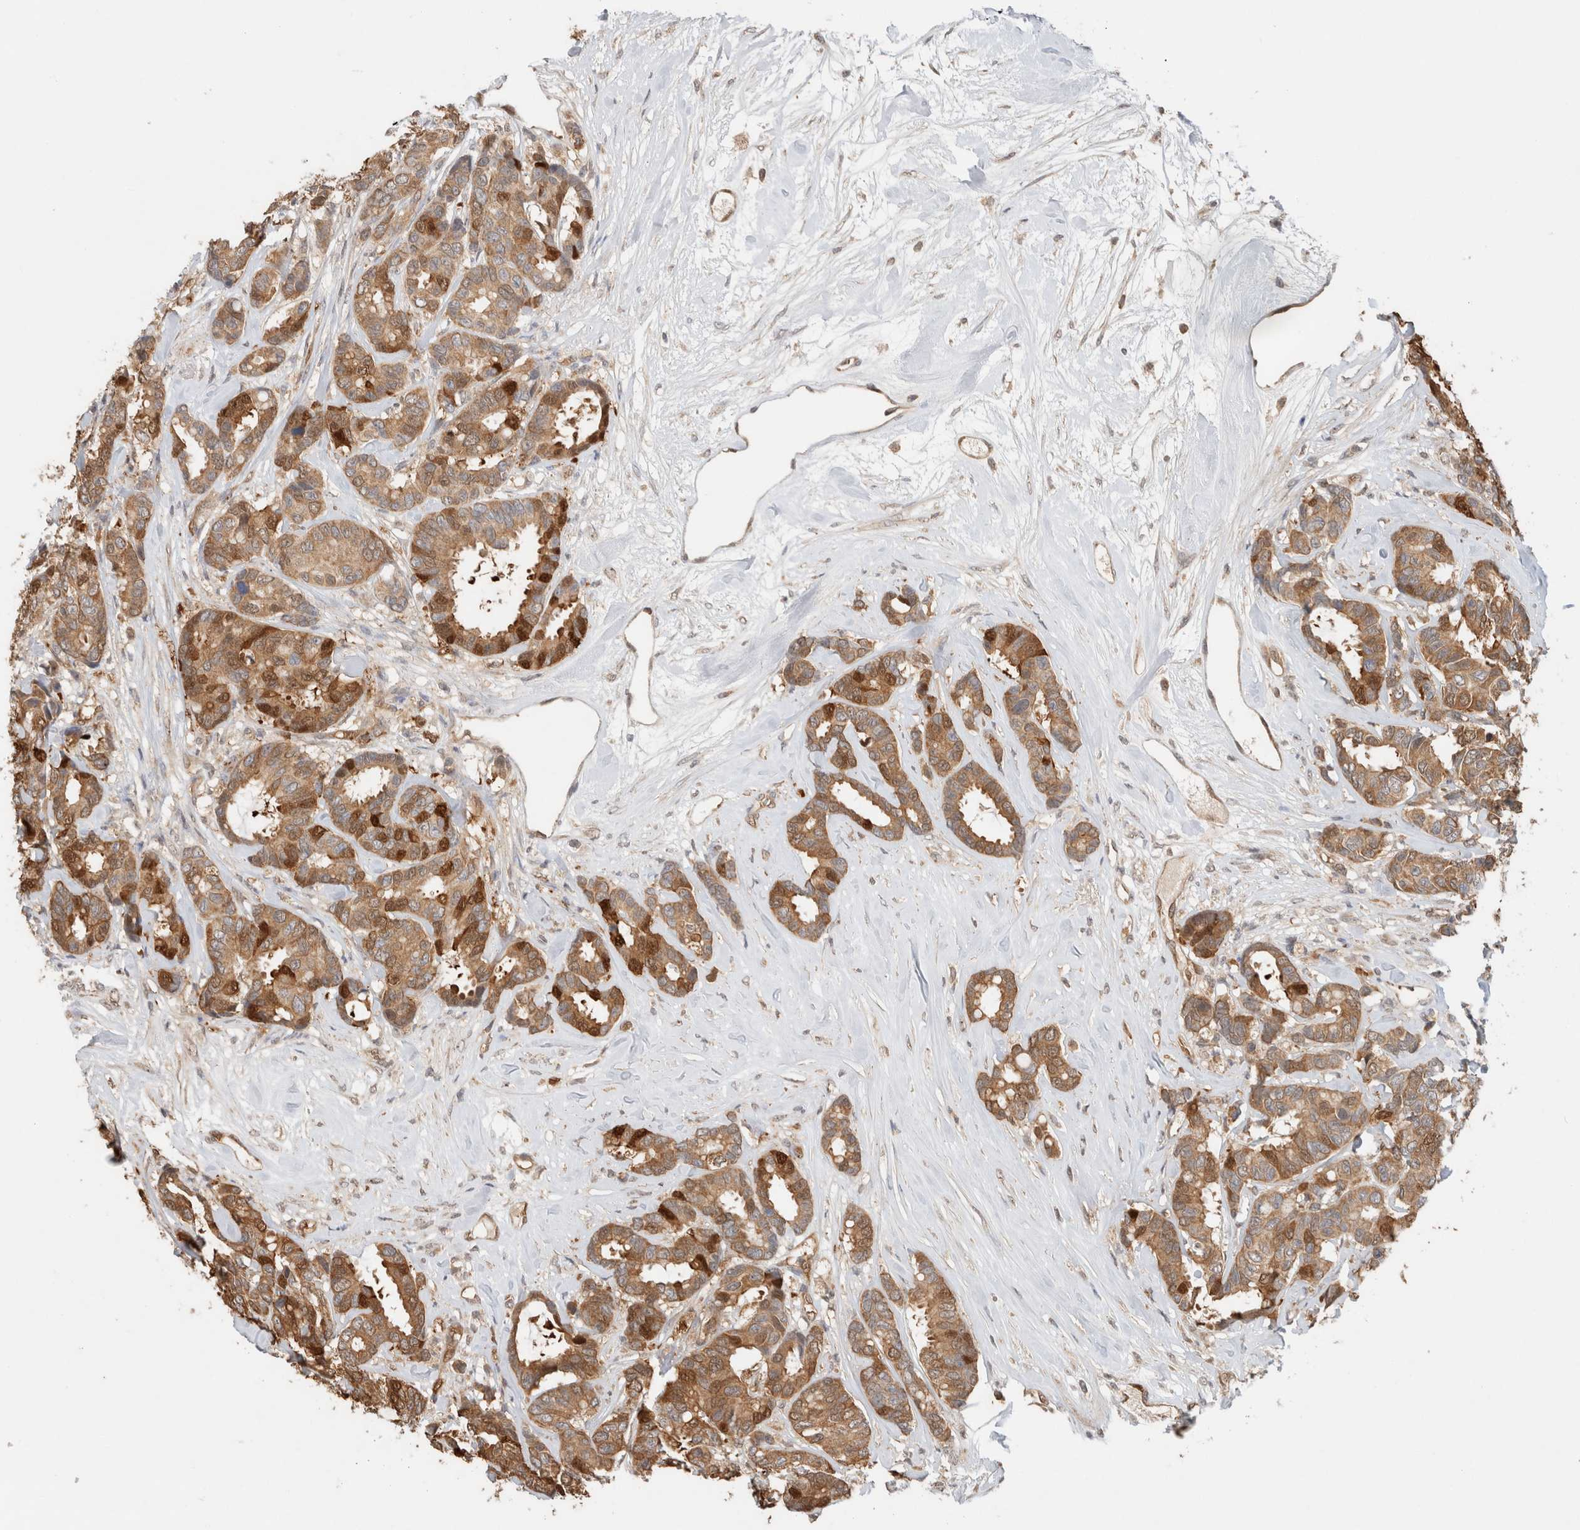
{"staining": {"intensity": "moderate", "quantity": ">75%", "location": "cytoplasmic/membranous,nuclear"}, "tissue": "breast cancer", "cell_type": "Tumor cells", "image_type": "cancer", "snomed": [{"axis": "morphology", "description": "Duct carcinoma"}, {"axis": "topography", "description": "Breast"}], "caption": "Breast cancer stained with a protein marker reveals moderate staining in tumor cells.", "gene": "CA13", "patient": {"sex": "female", "age": 87}}